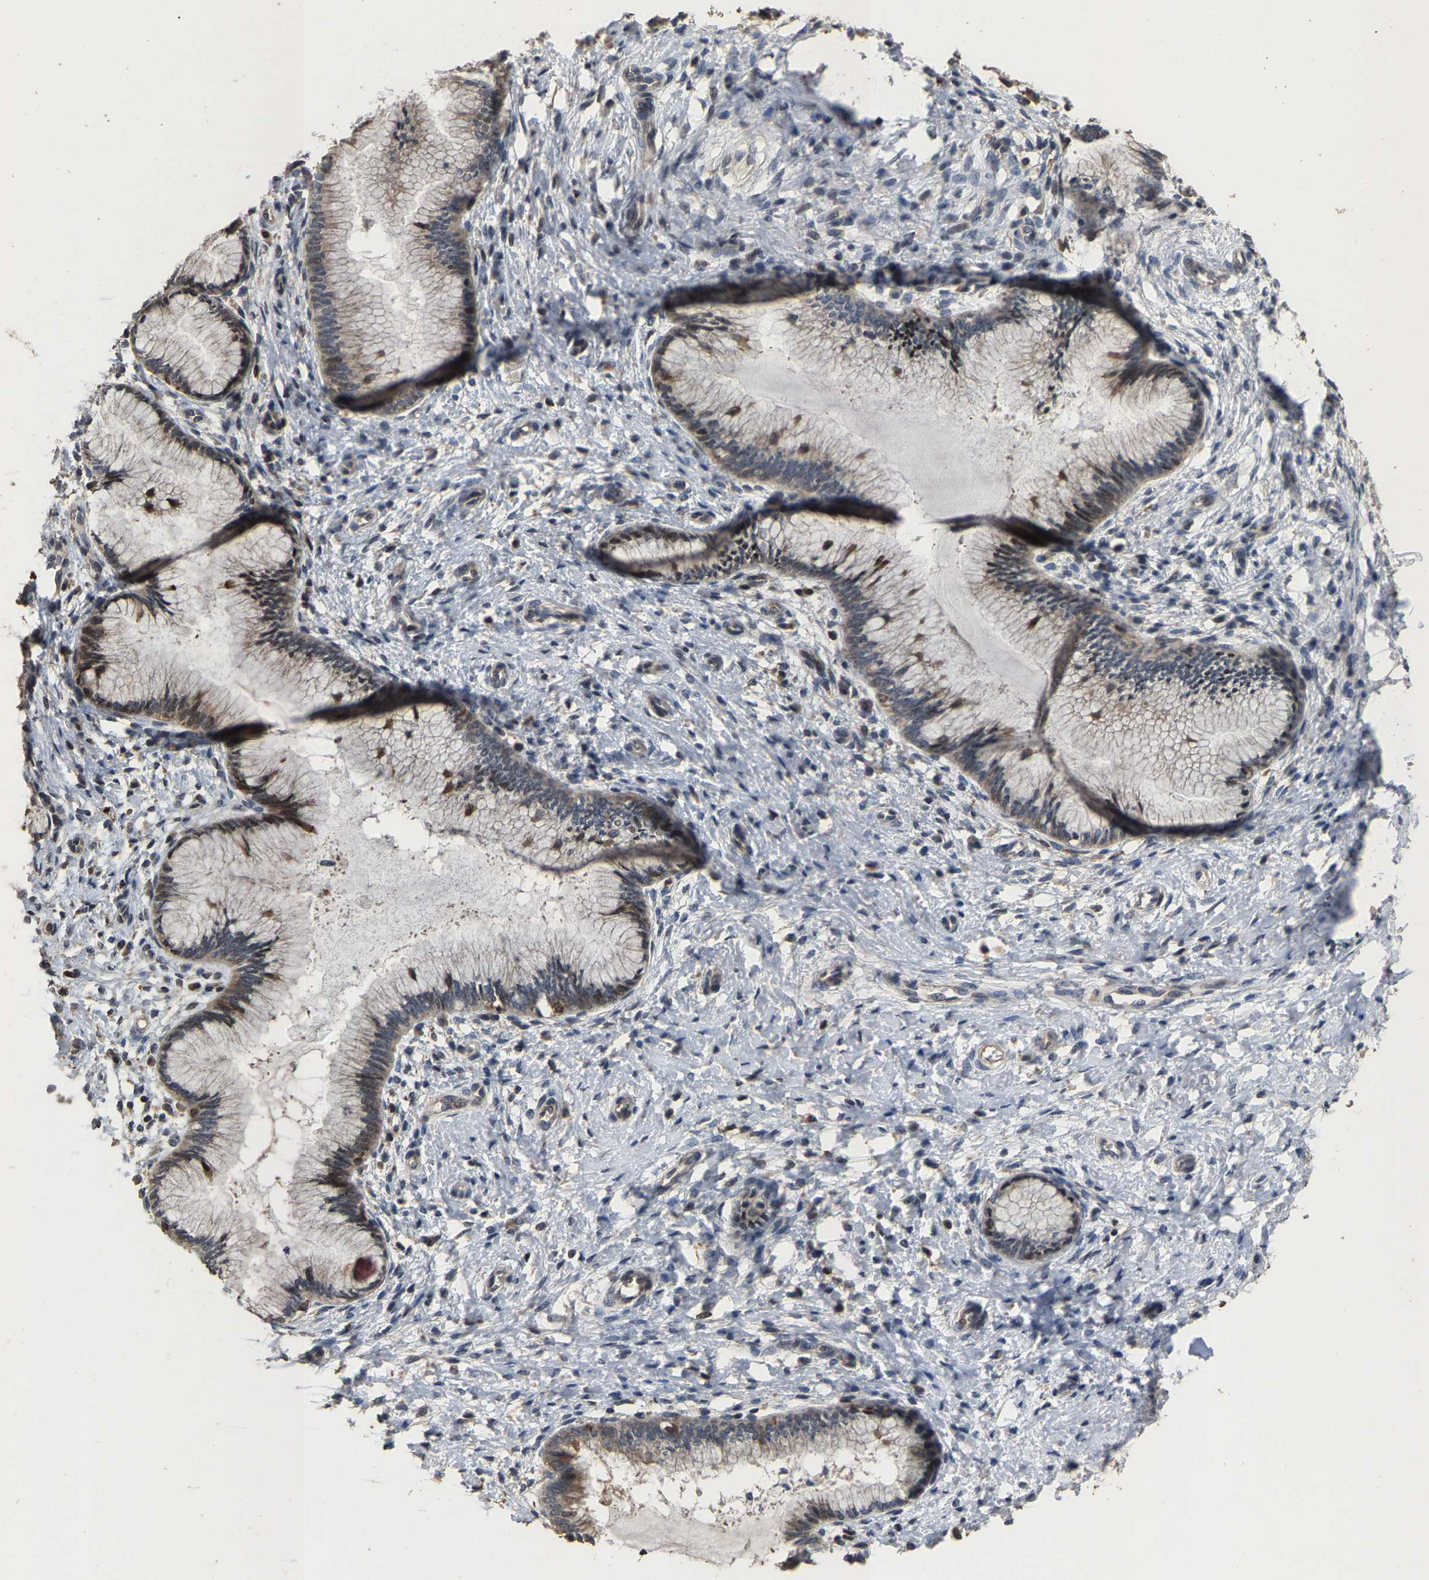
{"staining": {"intensity": "weak", "quantity": ">75%", "location": "cytoplasmic/membranous"}, "tissue": "cervix", "cell_type": "Glandular cells", "image_type": "normal", "snomed": [{"axis": "morphology", "description": "Normal tissue, NOS"}, {"axis": "topography", "description": "Cervix"}], "caption": "Unremarkable cervix shows weak cytoplasmic/membranous positivity in about >75% of glandular cells, visualized by immunohistochemistry.", "gene": "TDRKH", "patient": {"sex": "female", "age": 55}}